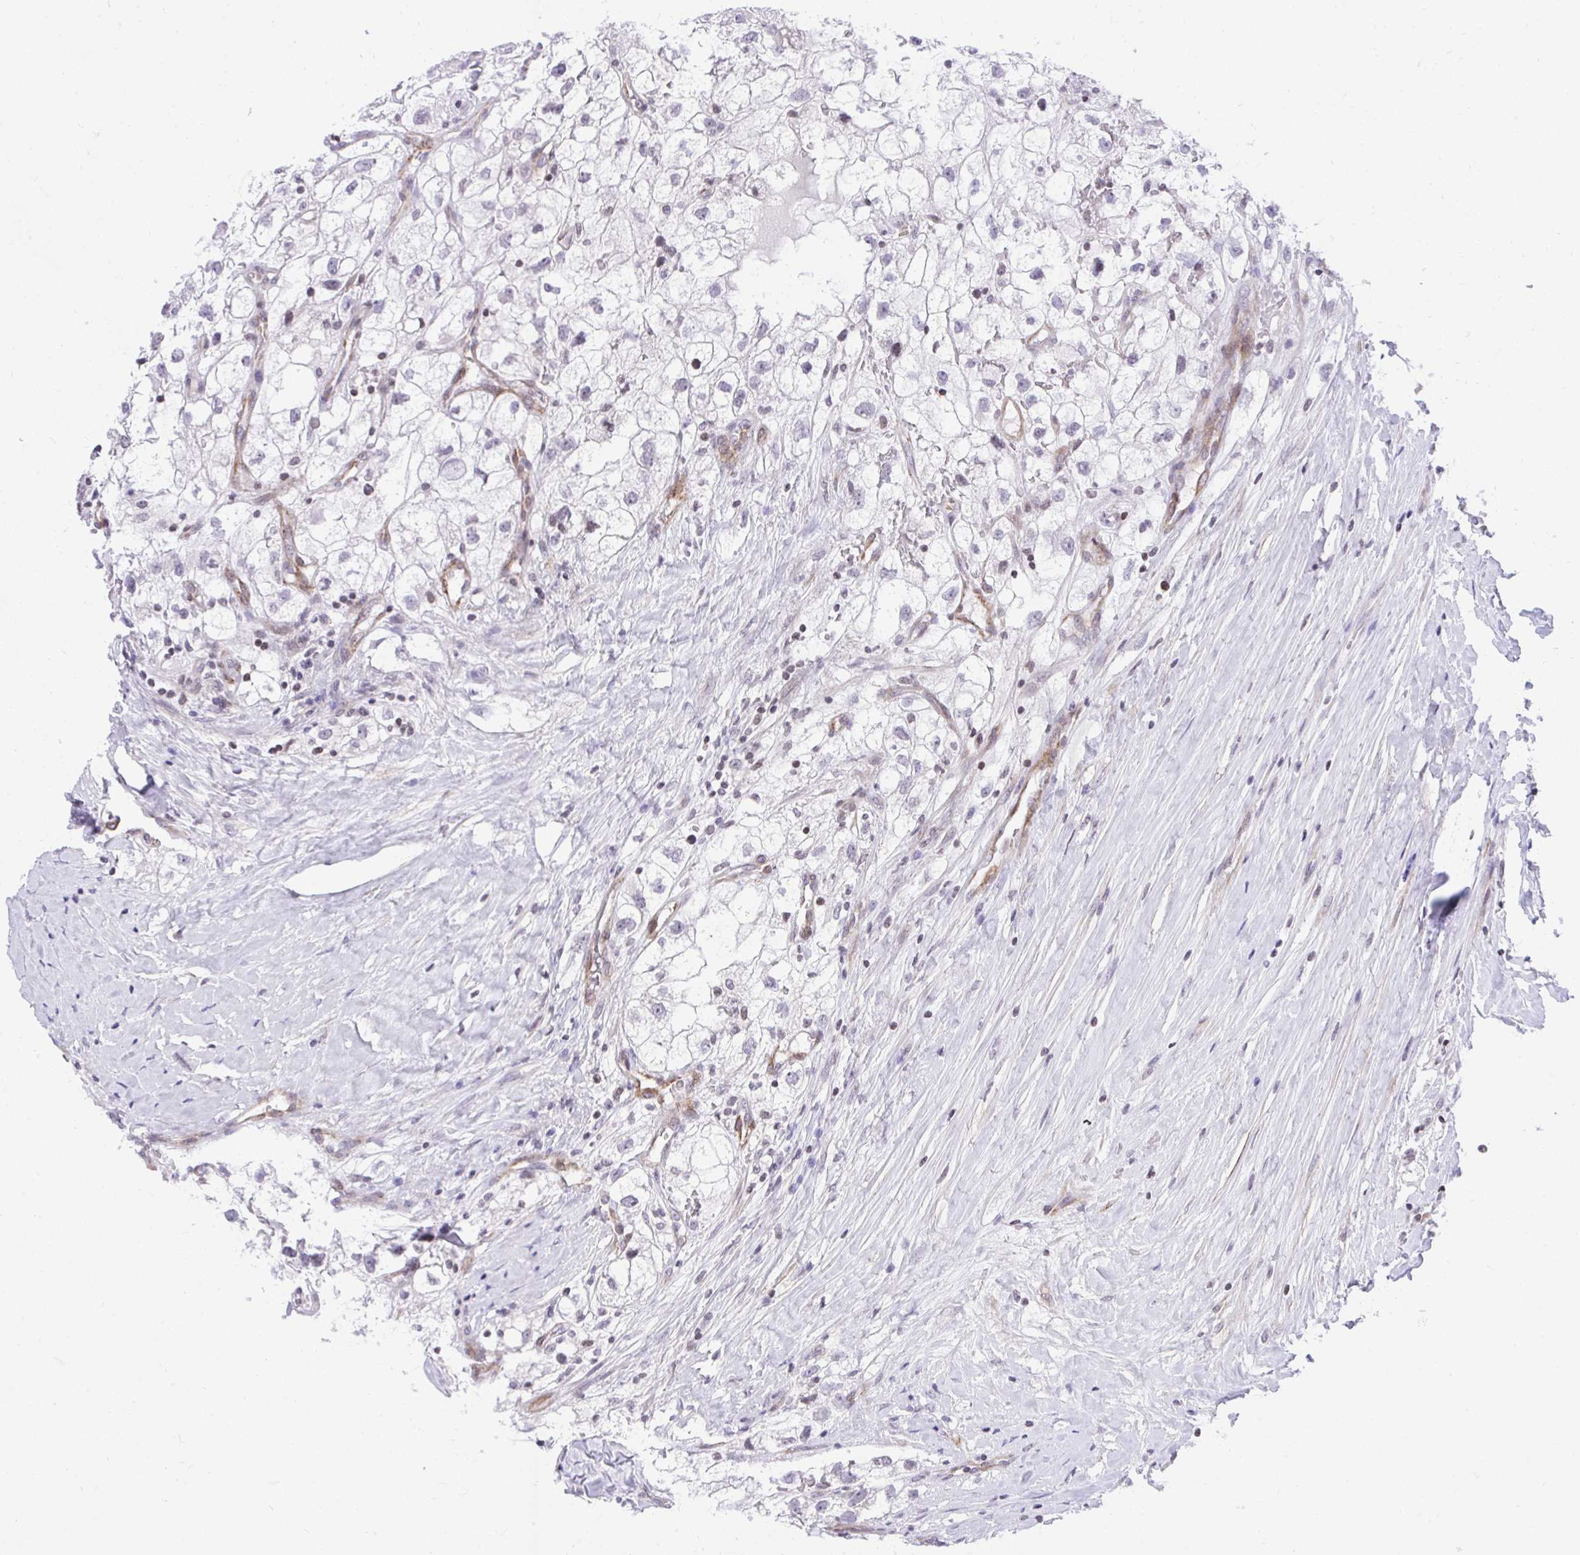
{"staining": {"intensity": "negative", "quantity": "none", "location": "none"}, "tissue": "renal cancer", "cell_type": "Tumor cells", "image_type": "cancer", "snomed": [{"axis": "morphology", "description": "Adenocarcinoma, NOS"}, {"axis": "topography", "description": "Kidney"}], "caption": "Immunohistochemistry image of renal cancer (adenocarcinoma) stained for a protein (brown), which demonstrates no positivity in tumor cells.", "gene": "KCNN4", "patient": {"sex": "male", "age": 59}}